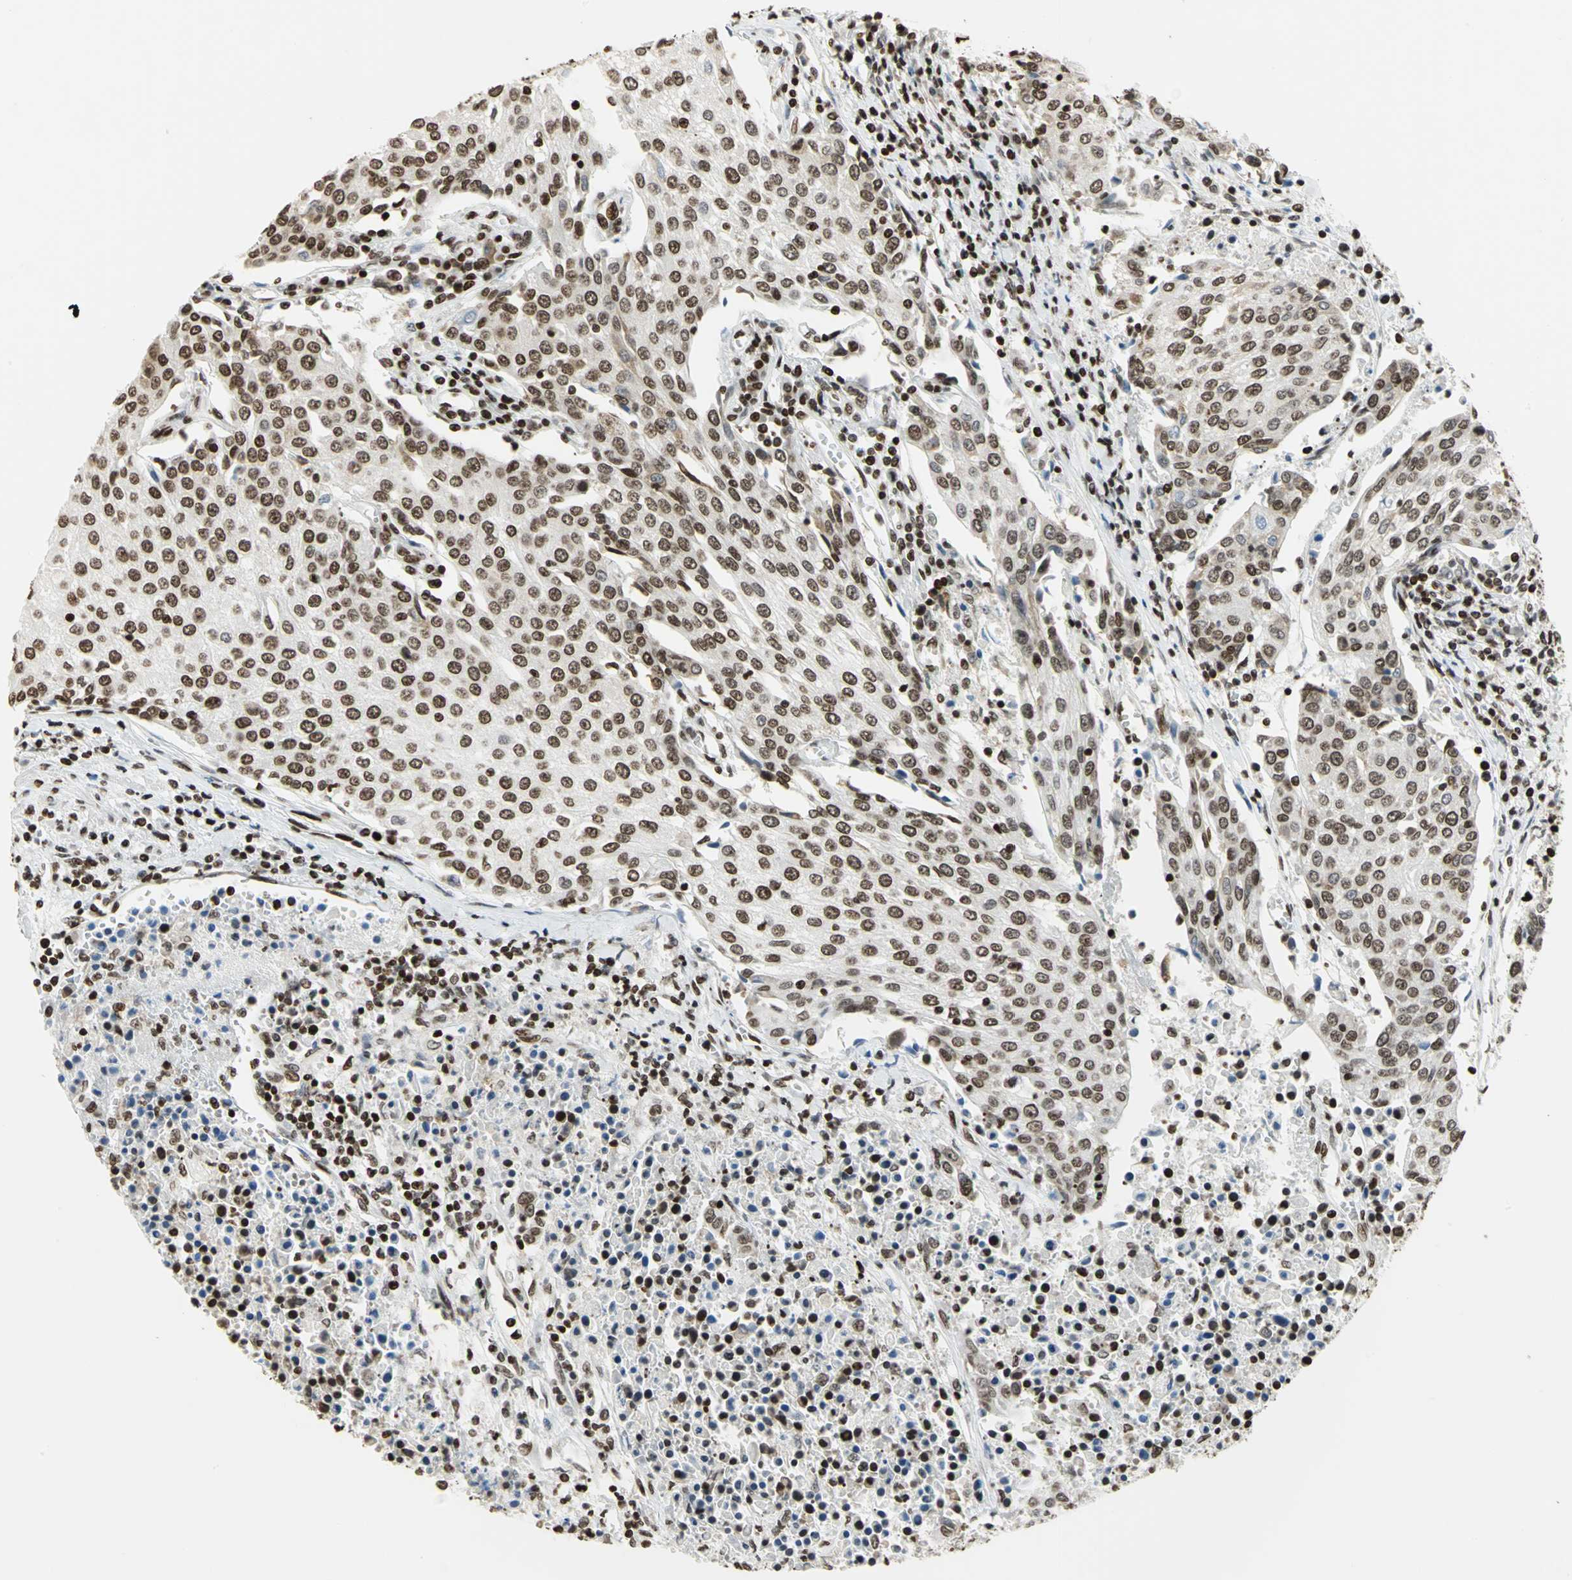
{"staining": {"intensity": "strong", "quantity": ">75%", "location": "nuclear"}, "tissue": "urothelial cancer", "cell_type": "Tumor cells", "image_type": "cancer", "snomed": [{"axis": "morphology", "description": "Urothelial carcinoma, High grade"}, {"axis": "topography", "description": "Urinary bladder"}], "caption": "Urothelial cancer tissue demonstrates strong nuclear expression in about >75% of tumor cells", "gene": "HMGB1", "patient": {"sex": "female", "age": 85}}